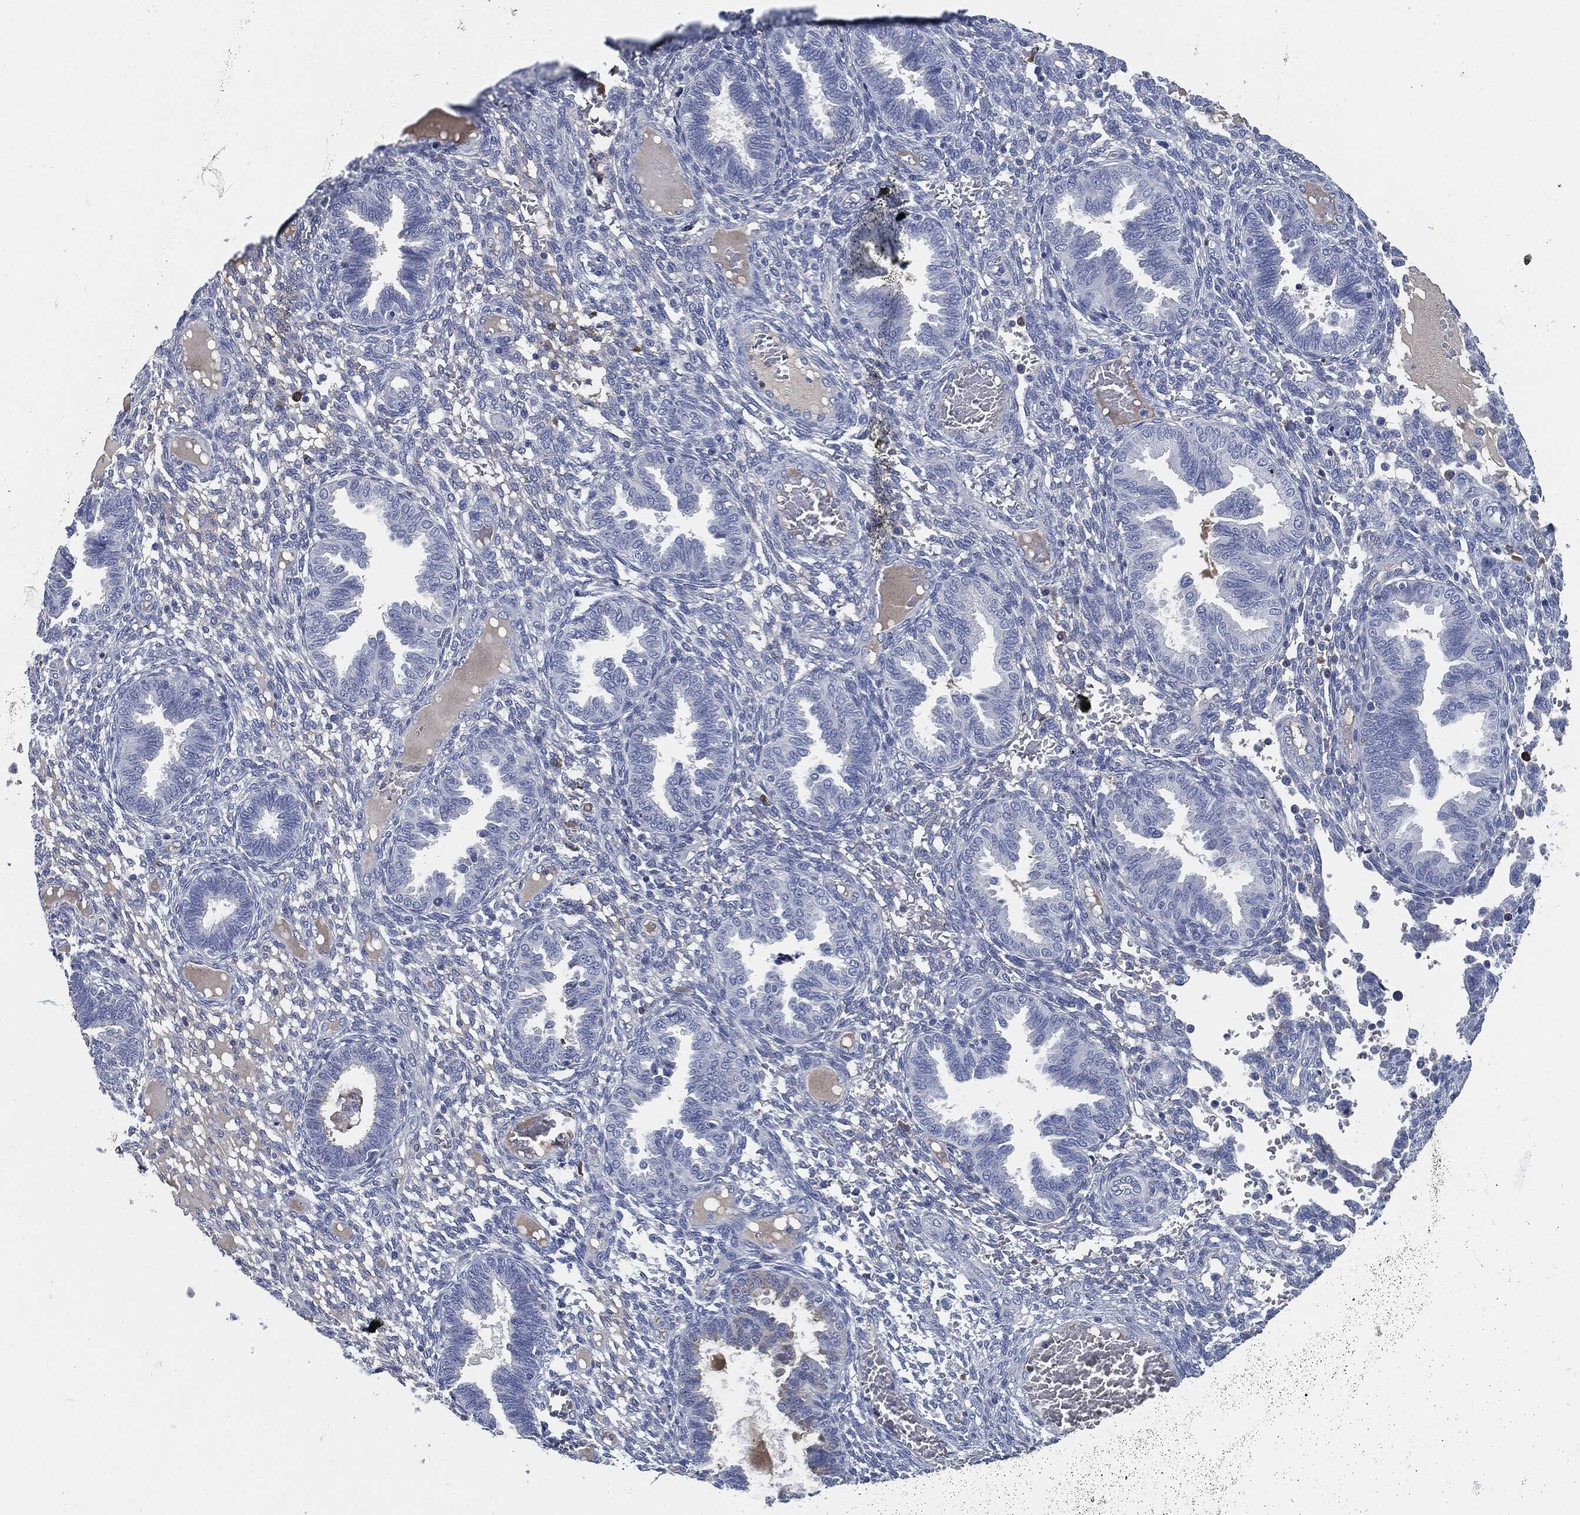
{"staining": {"intensity": "negative", "quantity": "none", "location": "none"}, "tissue": "endometrium", "cell_type": "Cells in endometrial stroma", "image_type": "normal", "snomed": [{"axis": "morphology", "description": "Normal tissue, NOS"}, {"axis": "topography", "description": "Endometrium"}], "caption": "An immunohistochemistry micrograph of benign endometrium is shown. There is no staining in cells in endometrial stroma of endometrium.", "gene": "CD27", "patient": {"sex": "female", "age": 42}}